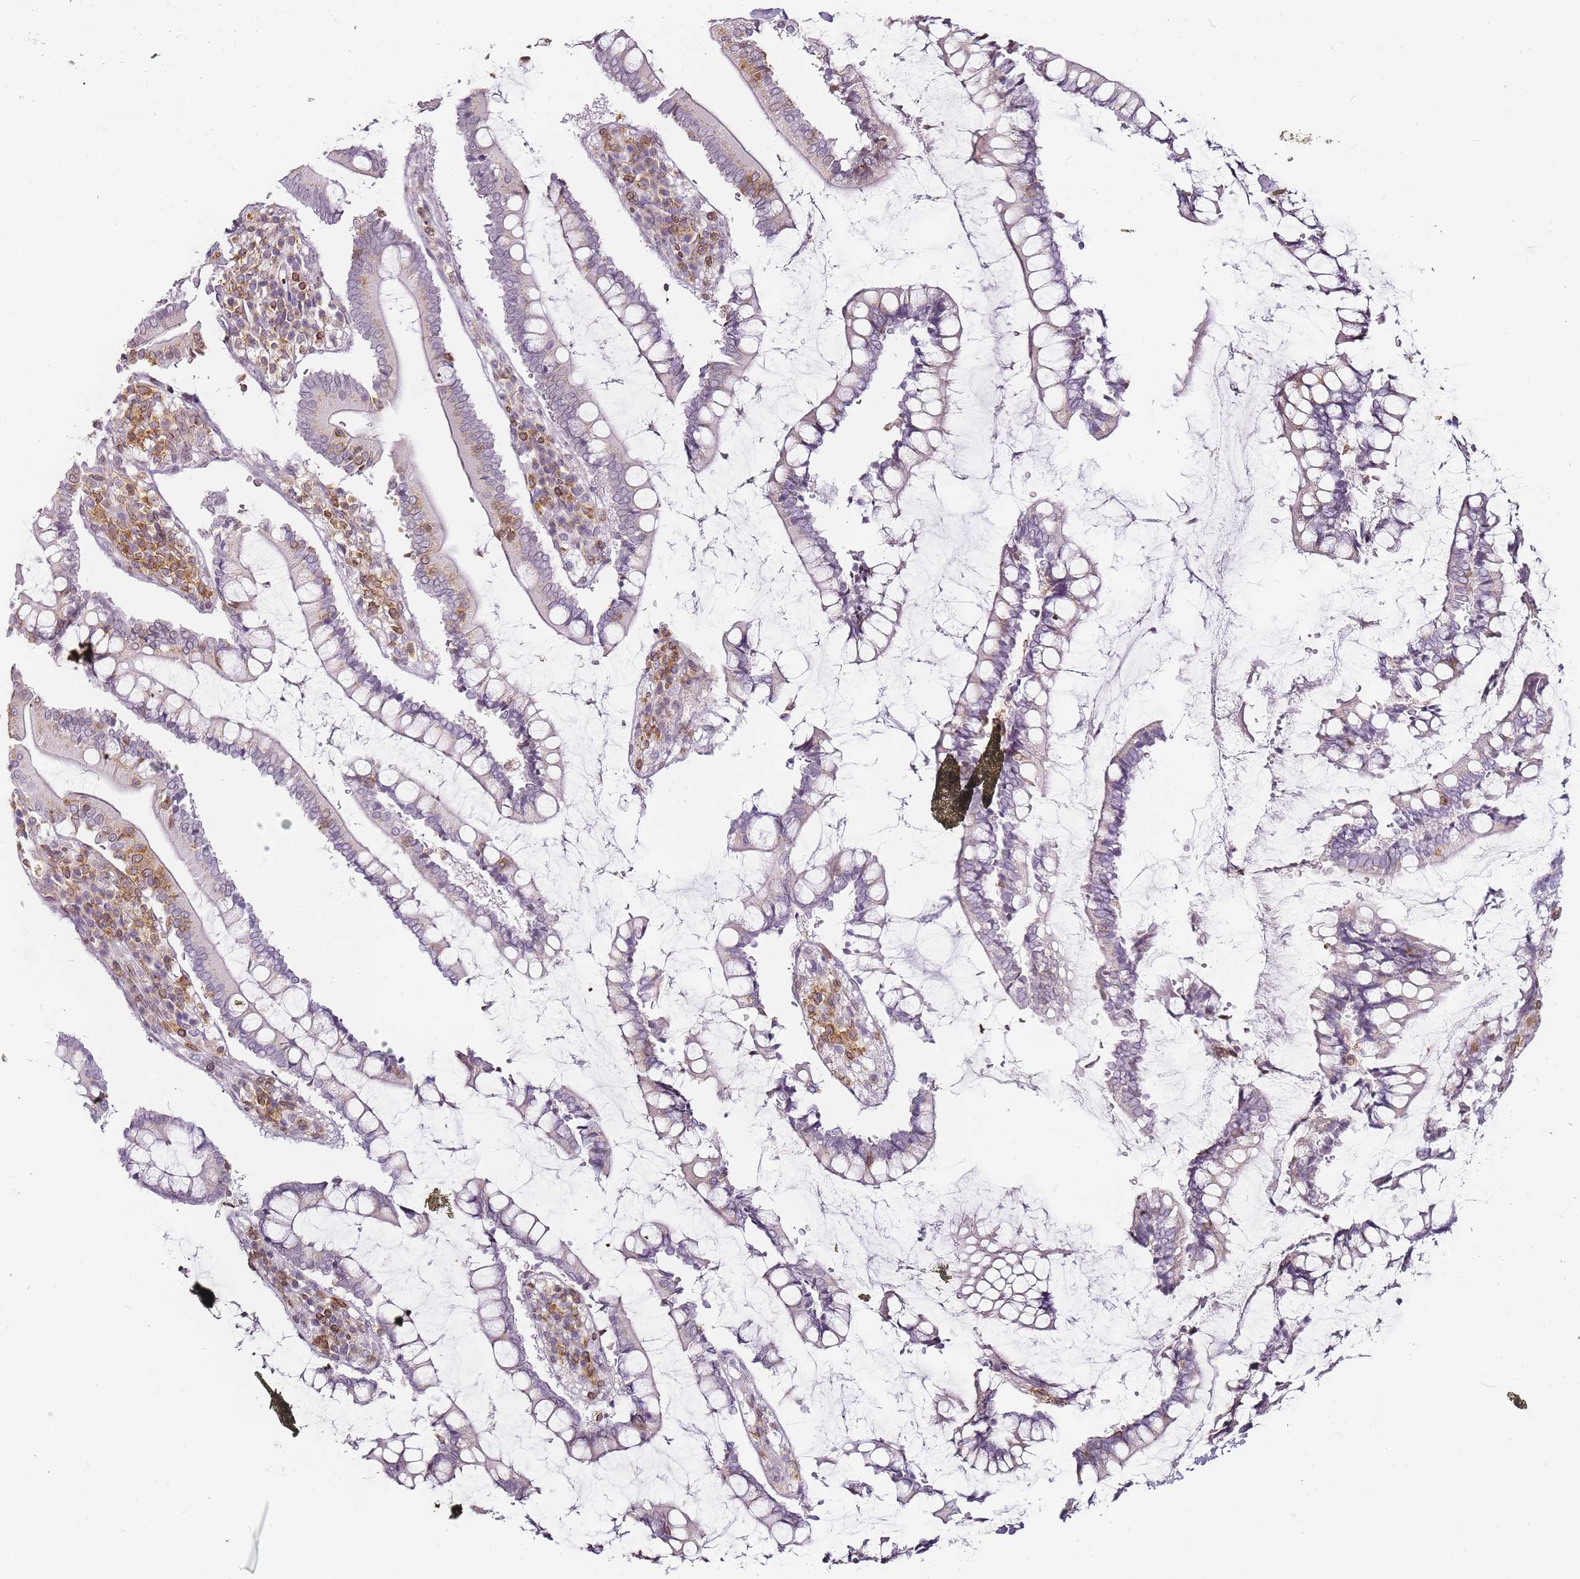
{"staining": {"intensity": "negative", "quantity": "none", "location": "none"}, "tissue": "colon", "cell_type": "Endothelial cells", "image_type": "normal", "snomed": [{"axis": "morphology", "description": "Normal tissue, NOS"}, {"axis": "topography", "description": "Colon"}], "caption": "This photomicrograph is of normal colon stained with immunohistochemistry to label a protein in brown with the nuclei are counter-stained blue. There is no positivity in endothelial cells. (DAB (3,3'-diaminobenzidine) immunohistochemistry (IHC) with hematoxylin counter stain).", "gene": "JAKMIP1", "patient": {"sex": "female", "age": 79}}